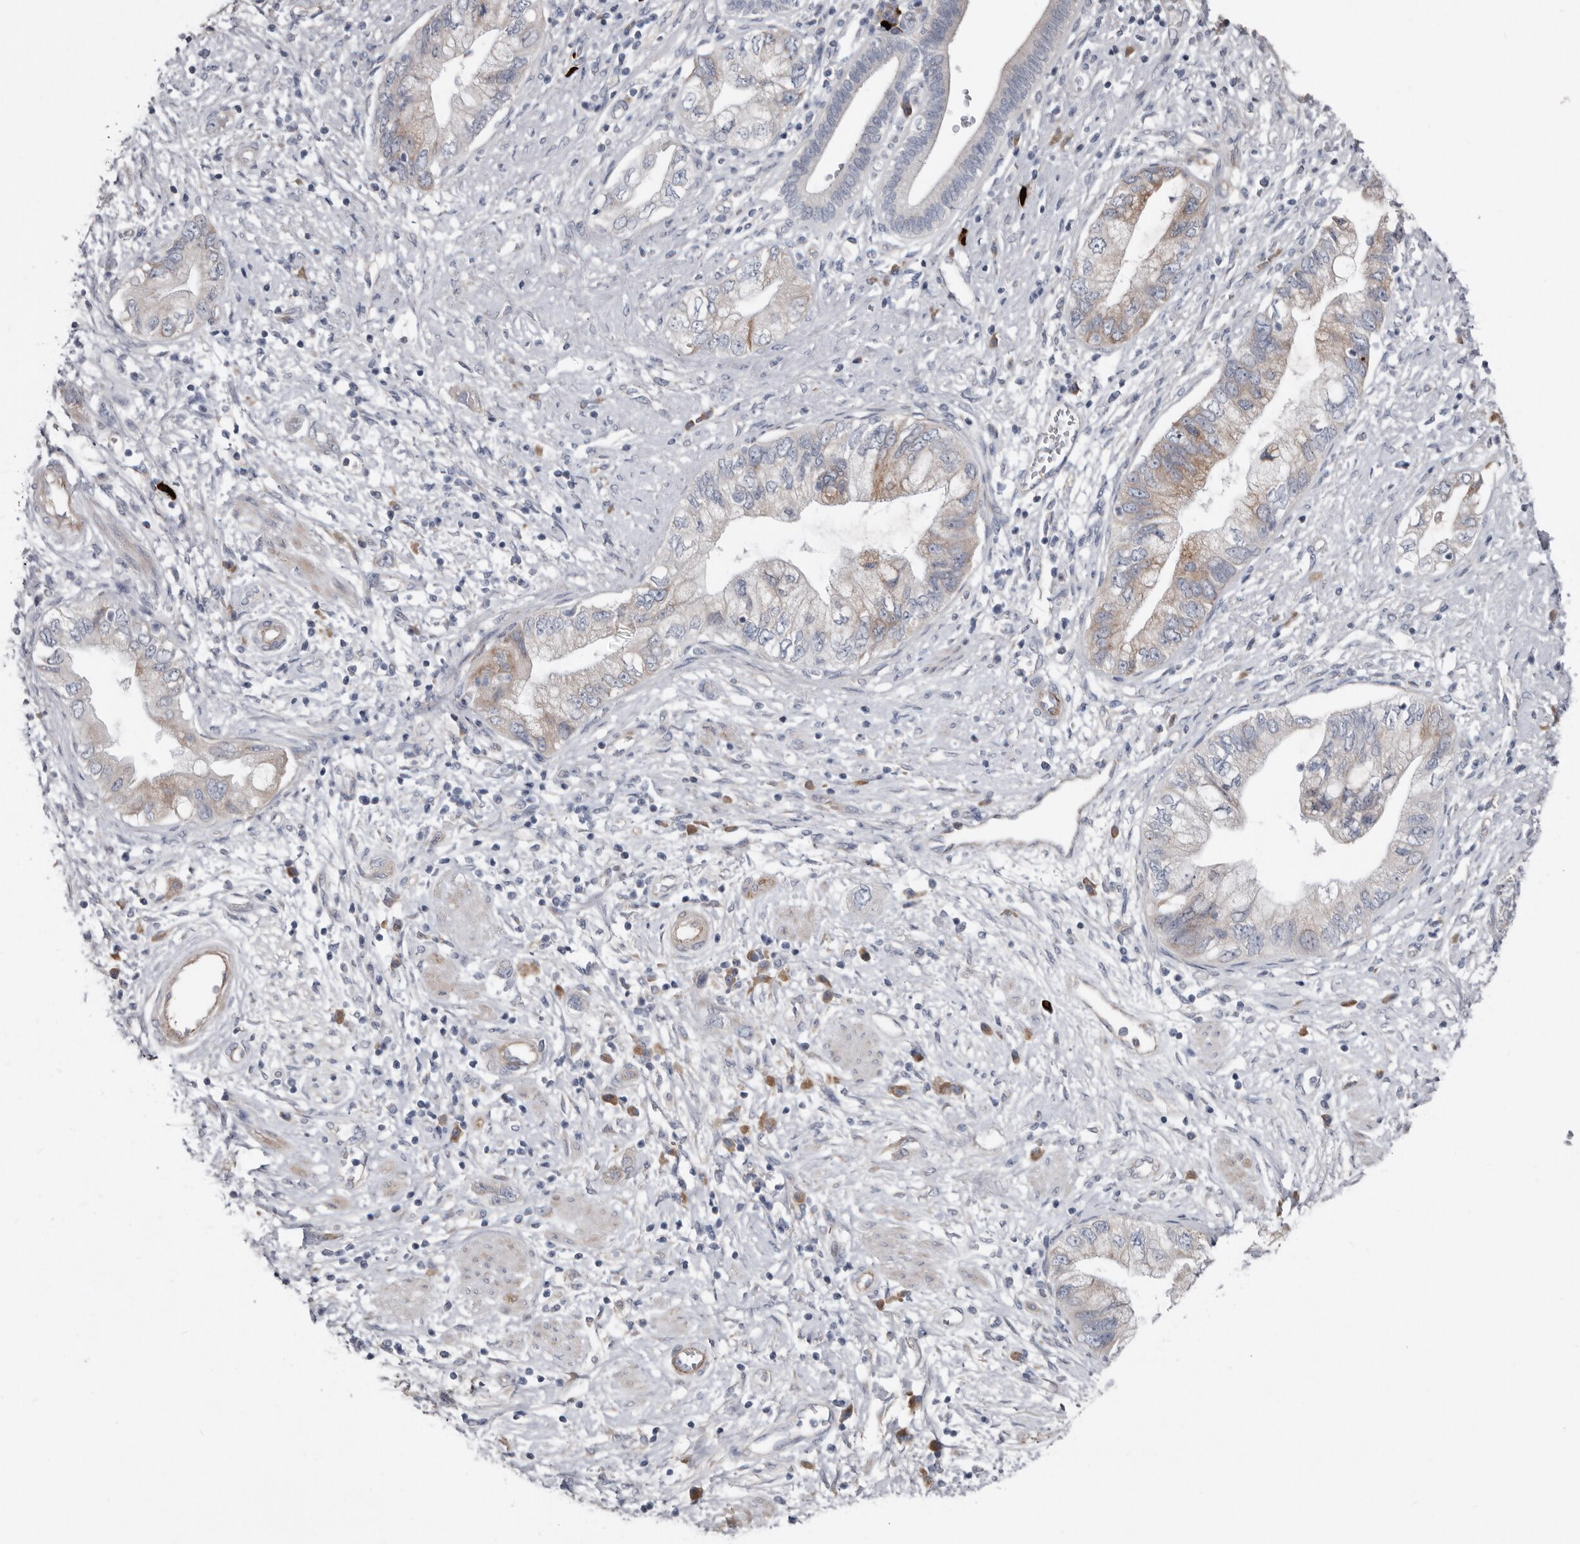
{"staining": {"intensity": "weak", "quantity": "25%-75%", "location": "cytoplasmic/membranous"}, "tissue": "pancreatic cancer", "cell_type": "Tumor cells", "image_type": "cancer", "snomed": [{"axis": "morphology", "description": "Adenocarcinoma, NOS"}, {"axis": "topography", "description": "Pancreas"}], "caption": "There is low levels of weak cytoplasmic/membranous staining in tumor cells of pancreatic cancer, as demonstrated by immunohistochemical staining (brown color).", "gene": "ZNF114", "patient": {"sex": "female", "age": 73}}